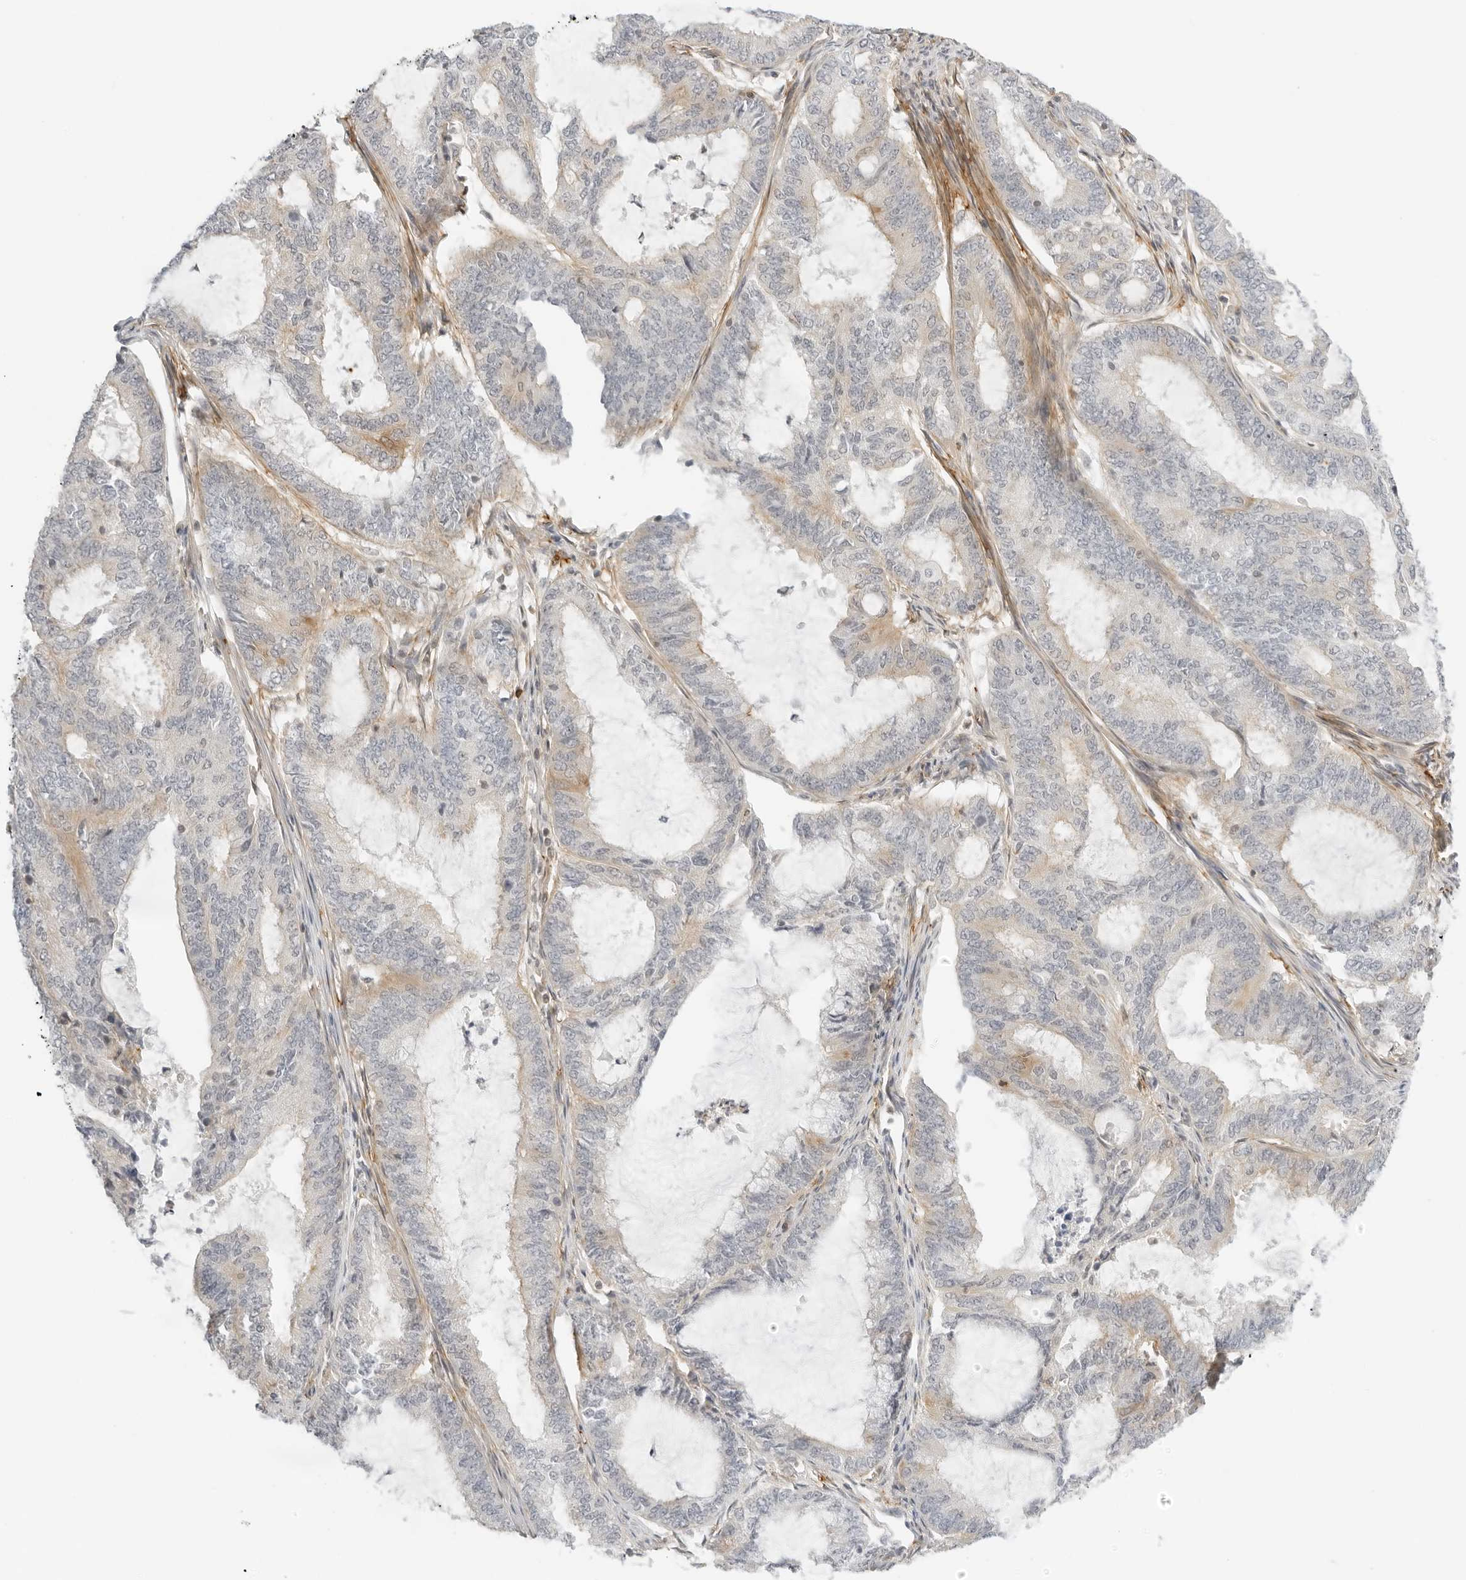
{"staining": {"intensity": "weak", "quantity": "<25%", "location": "cytoplasmic/membranous"}, "tissue": "endometrial cancer", "cell_type": "Tumor cells", "image_type": "cancer", "snomed": [{"axis": "morphology", "description": "Adenocarcinoma, NOS"}, {"axis": "topography", "description": "Endometrium"}], "caption": "Photomicrograph shows no significant protein positivity in tumor cells of endometrial adenocarcinoma.", "gene": "OSCP1", "patient": {"sex": "female", "age": 51}}